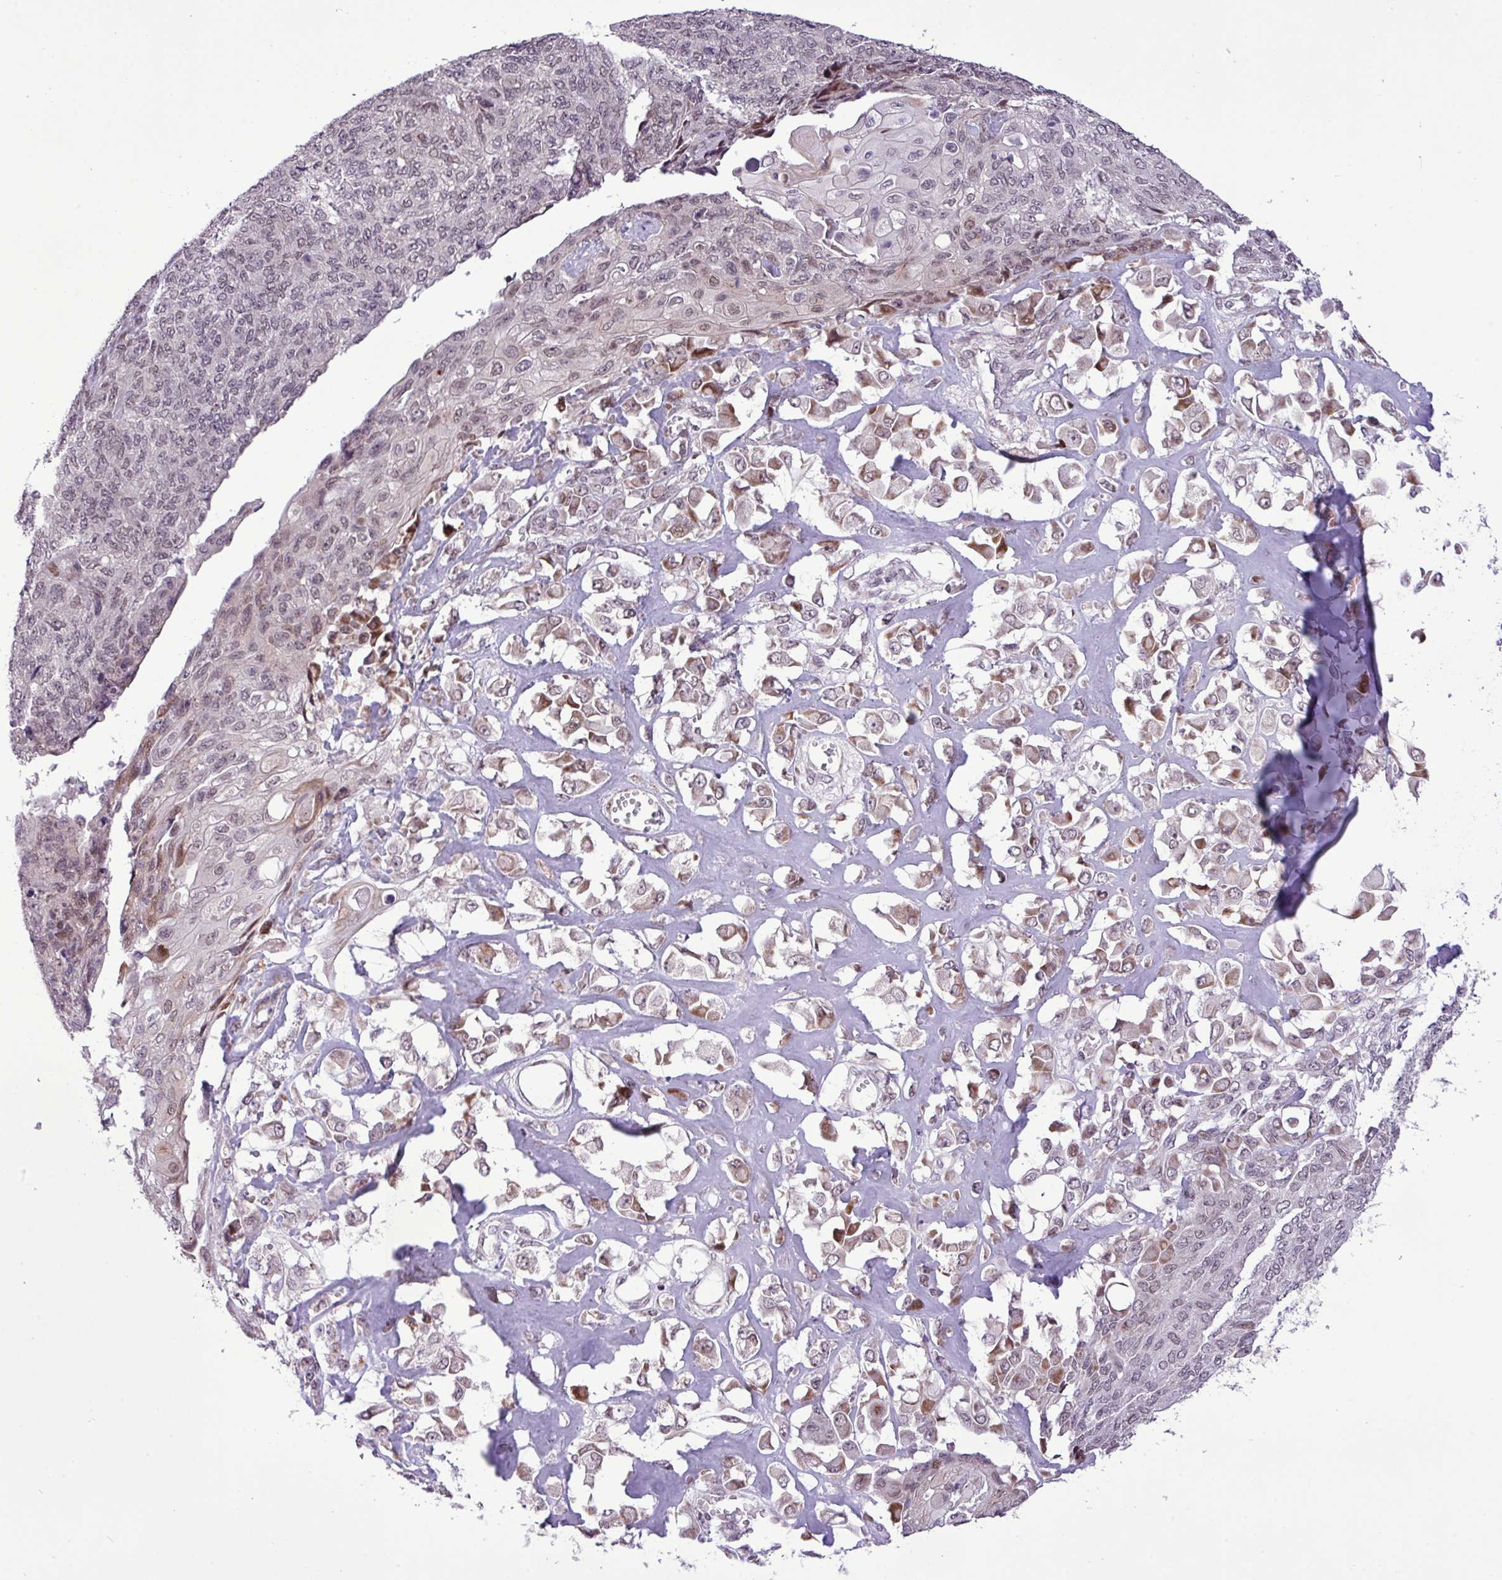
{"staining": {"intensity": "moderate", "quantity": "<25%", "location": "nuclear"}, "tissue": "endometrial cancer", "cell_type": "Tumor cells", "image_type": "cancer", "snomed": [{"axis": "morphology", "description": "Adenocarcinoma, NOS"}, {"axis": "topography", "description": "Endometrium"}], "caption": "High-magnification brightfield microscopy of endometrial adenocarcinoma stained with DAB (brown) and counterstained with hematoxylin (blue). tumor cells exhibit moderate nuclear expression is identified in about<25% of cells.", "gene": "ZNF354A", "patient": {"sex": "female", "age": 32}}